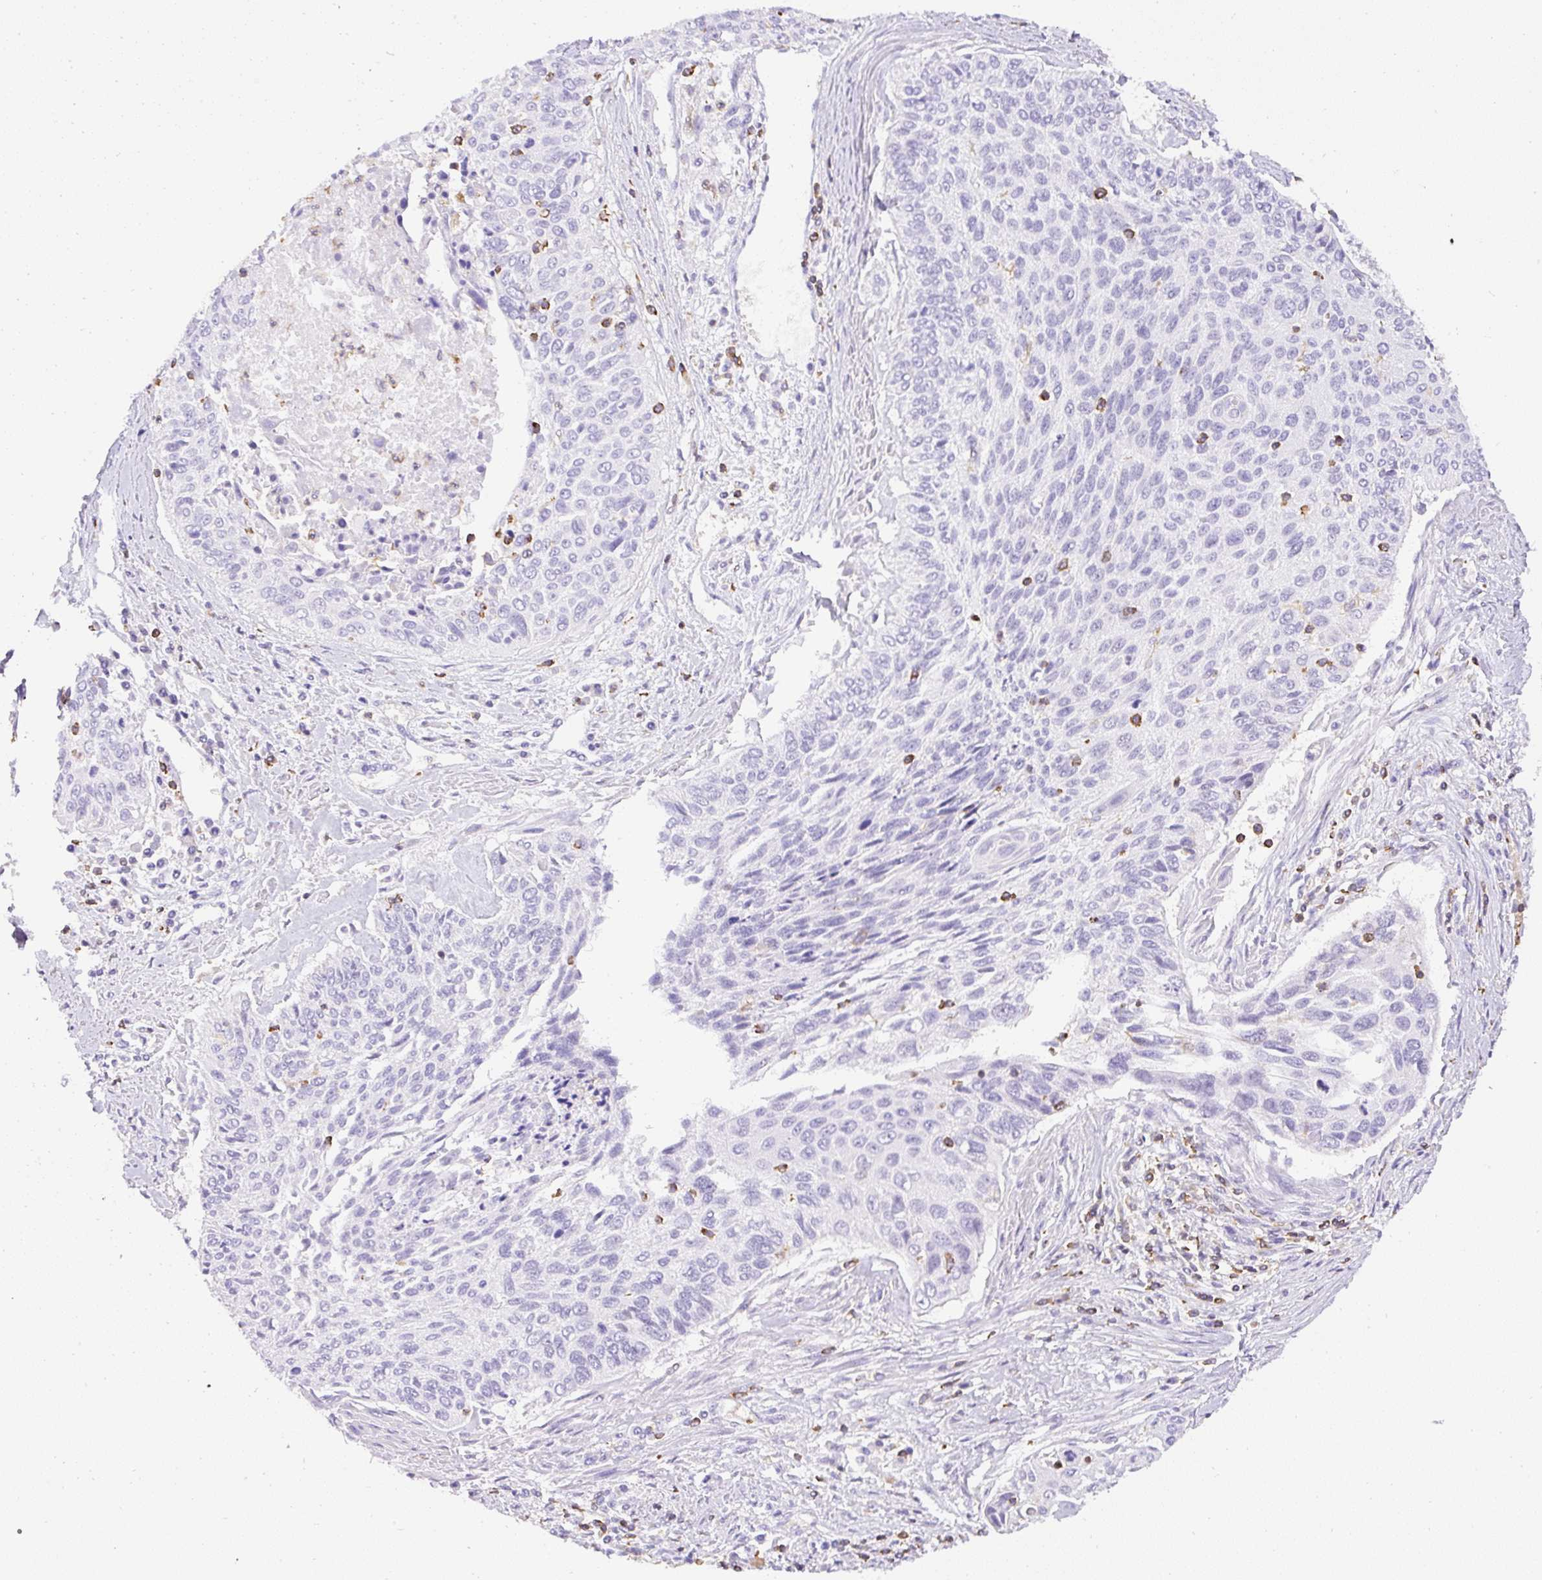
{"staining": {"intensity": "negative", "quantity": "none", "location": "none"}, "tissue": "cervical cancer", "cell_type": "Tumor cells", "image_type": "cancer", "snomed": [{"axis": "morphology", "description": "Squamous cell carcinoma, NOS"}, {"axis": "topography", "description": "Cervix"}], "caption": "Image shows no protein expression in tumor cells of cervical cancer (squamous cell carcinoma) tissue.", "gene": "FAM228B", "patient": {"sex": "female", "age": 55}}